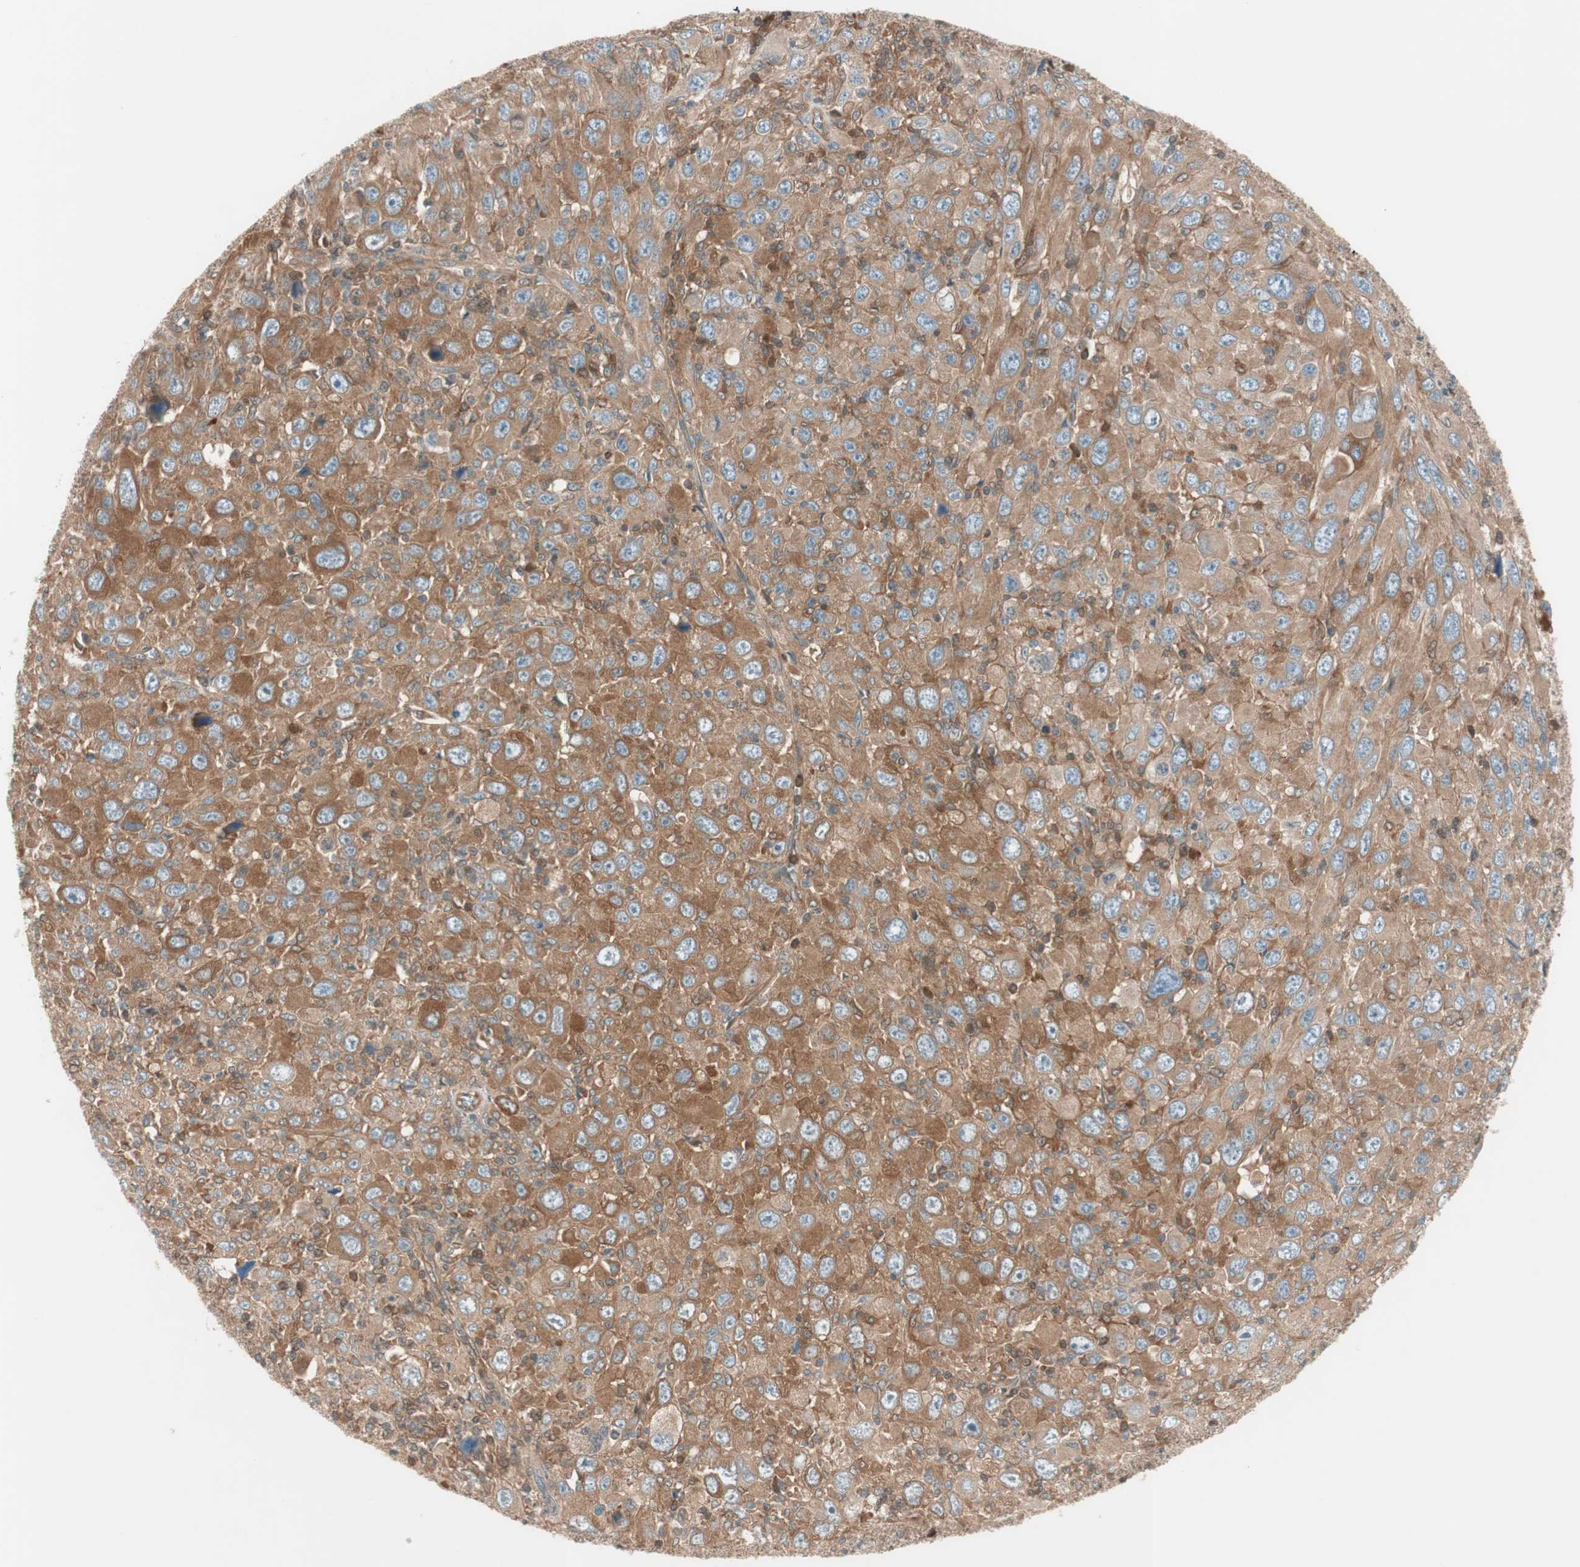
{"staining": {"intensity": "moderate", "quantity": ">75%", "location": "cytoplasmic/membranous"}, "tissue": "melanoma", "cell_type": "Tumor cells", "image_type": "cancer", "snomed": [{"axis": "morphology", "description": "Malignant melanoma, Metastatic site"}, {"axis": "topography", "description": "Skin"}], "caption": "Immunohistochemistry image of neoplastic tissue: human malignant melanoma (metastatic site) stained using immunohistochemistry exhibits medium levels of moderate protein expression localized specifically in the cytoplasmic/membranous of tumor cells, appearing as a cytoplasmic/membranous brown color.", "gene": "GALT", "patient": {"sex": "female", "age": 56}}